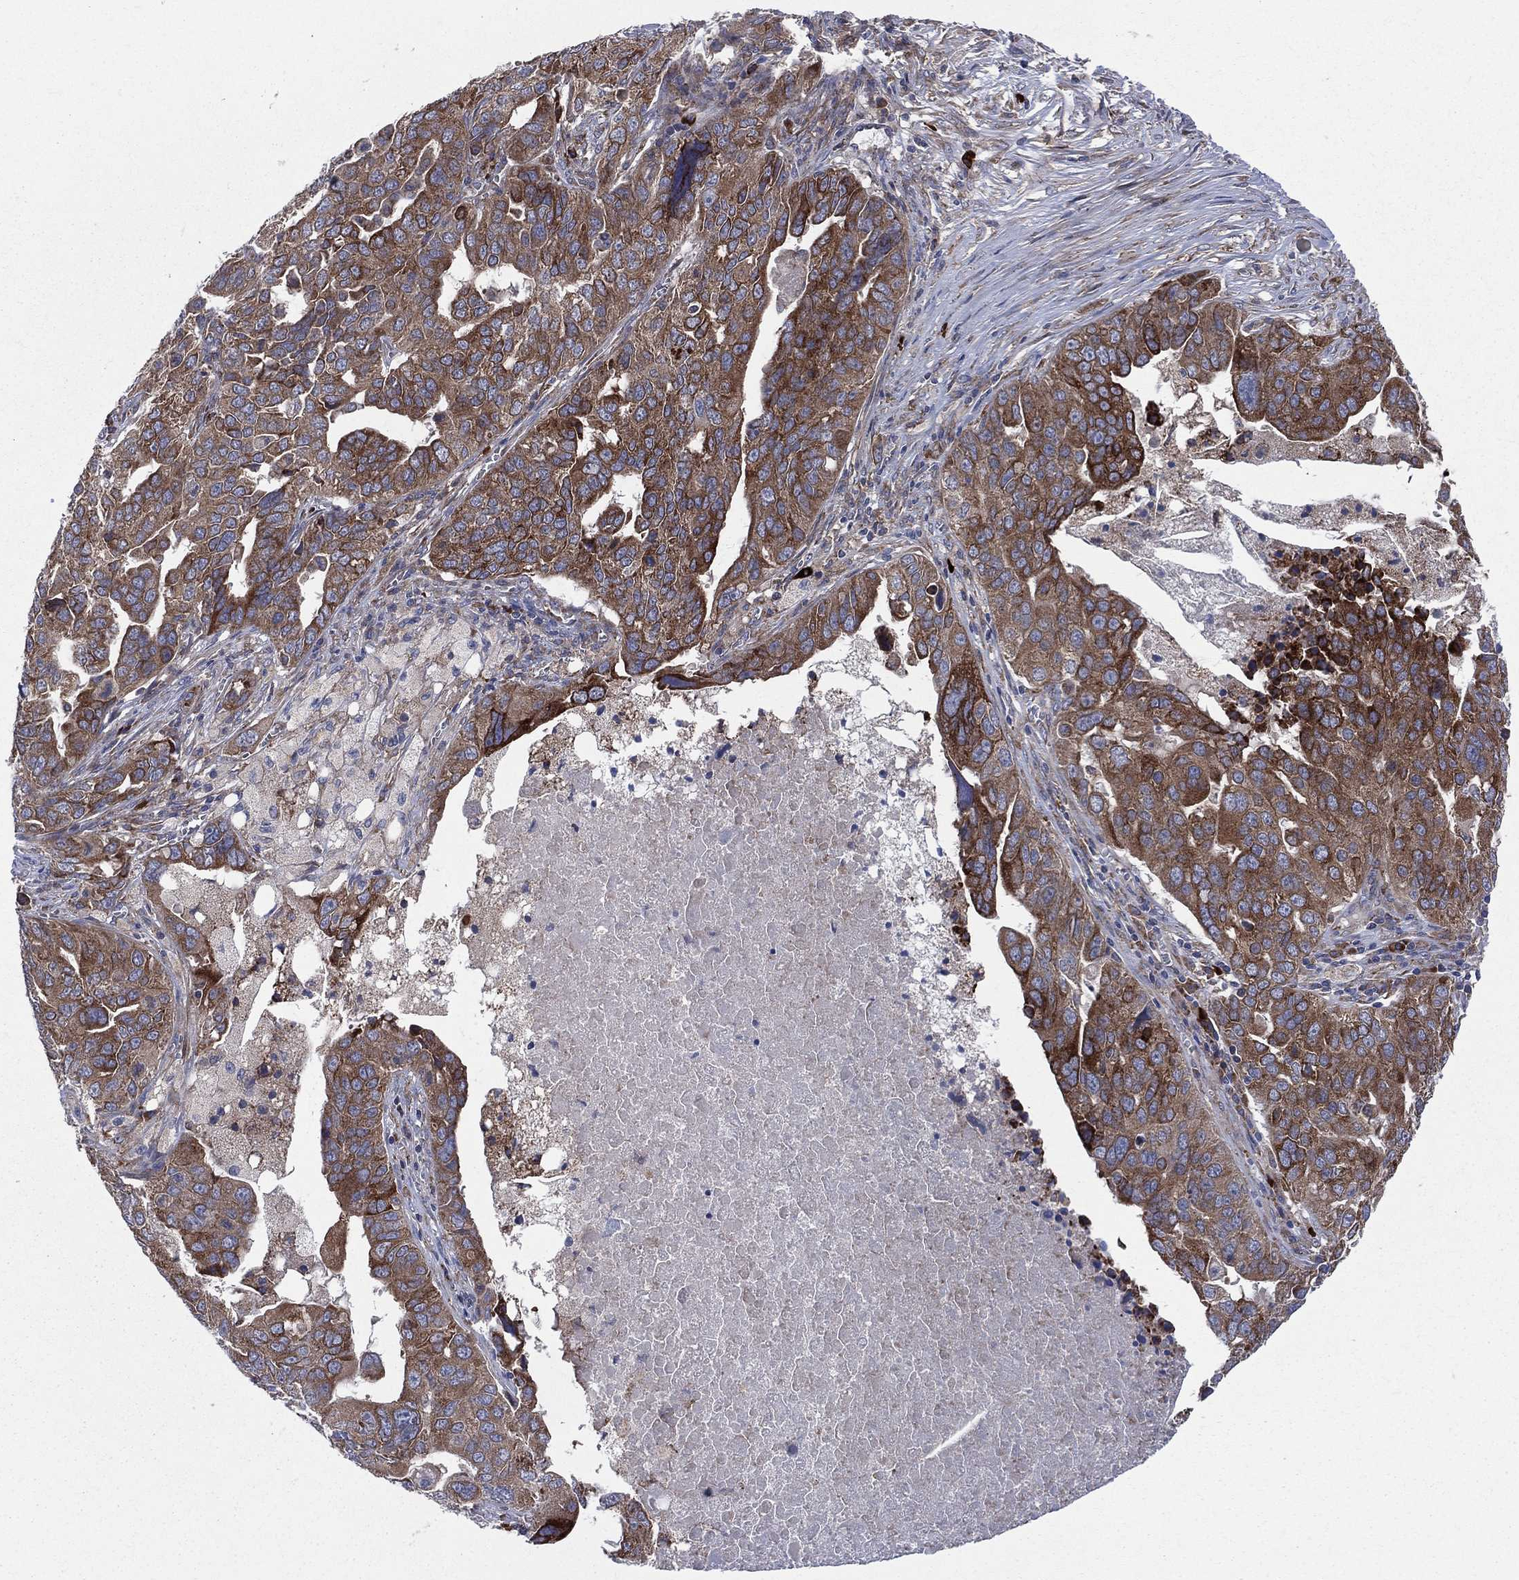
{"staining": {"intensity": "strong", "quantity": ">75%", "location": "cytoplasmic/membranous"}, "tissue": "ovarian cancer", "cell_type": "Tumor cells", "image_type": "cancer", "snomed": [{"axis": "morphology", "description": "Carcinoma, endometroid"}, {"axis": "topography", "description": "Soft tissue"}, {"axis": "topography", "description": "Ovary"}], "caption": "Endometroid carcinoma (ovarian) tissue reveals strong cytoplasmic/membranous positivity in about >75% of tumor cells", "gene": "CCDC159", "patient": {"sex": "female", "age": 52}}